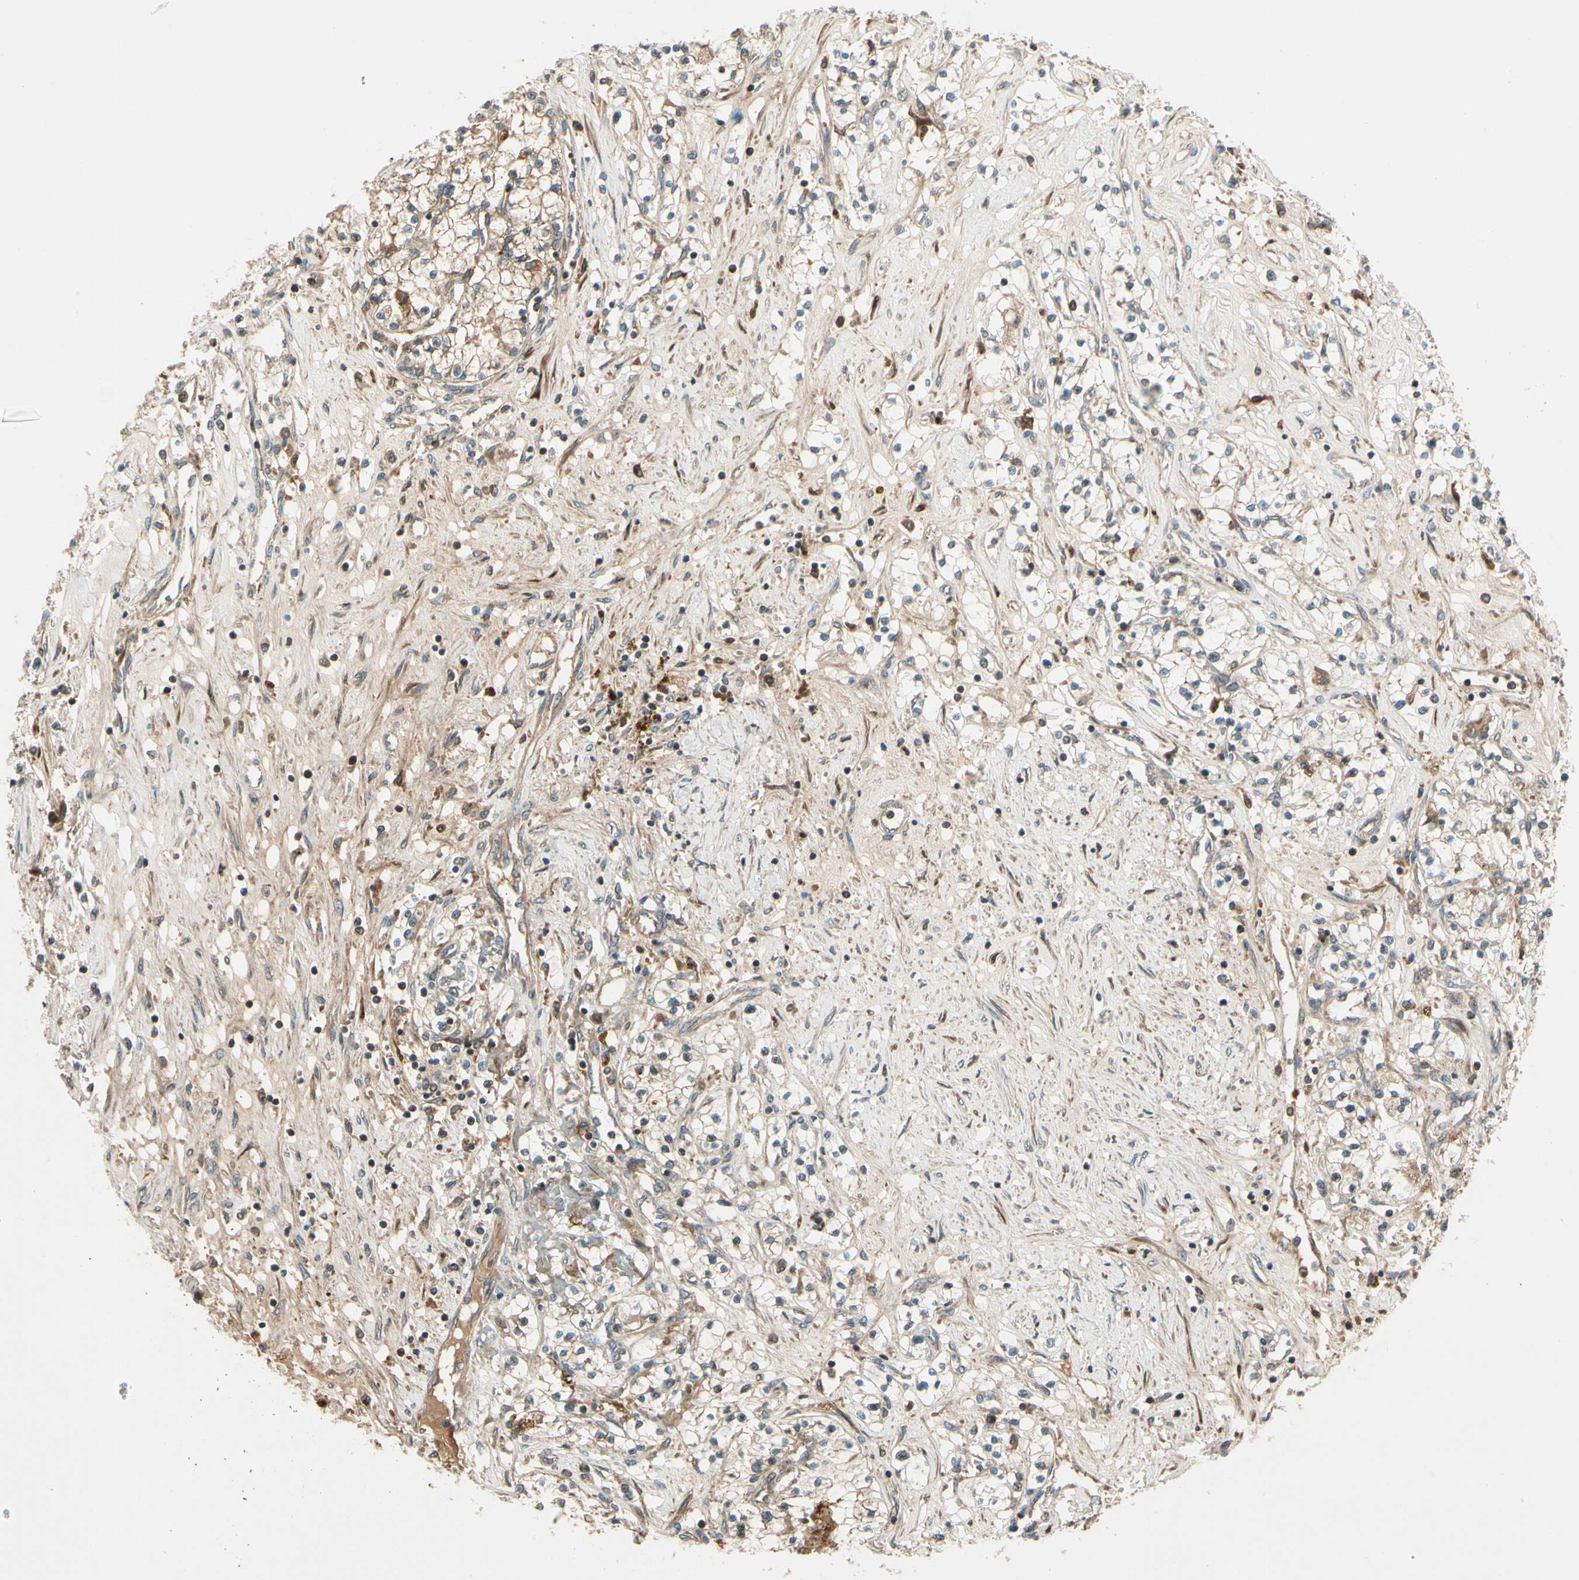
{"staining": {"intensity": "moderate", "quantity": "25%-75%", "location": "cytoplasmic/membranous"}, "tissue": "renal cancer", "cell_type": "Tumor cells", "image_type": "cancer", "snomed": [{"axis": "morphology", "description": "Adenocarcinoma, NOS"}, {"axis": "topography", "description": "Kidney"}], "caption": "Protein expression analysis of human renal cancer (adenocarcinoma) reveals moderate cytoplasmic/membranous staining in about 25%-75% of tumor cells.", "gene": "ACVR1C", "patient": {"sex": "male", "age": 68}}